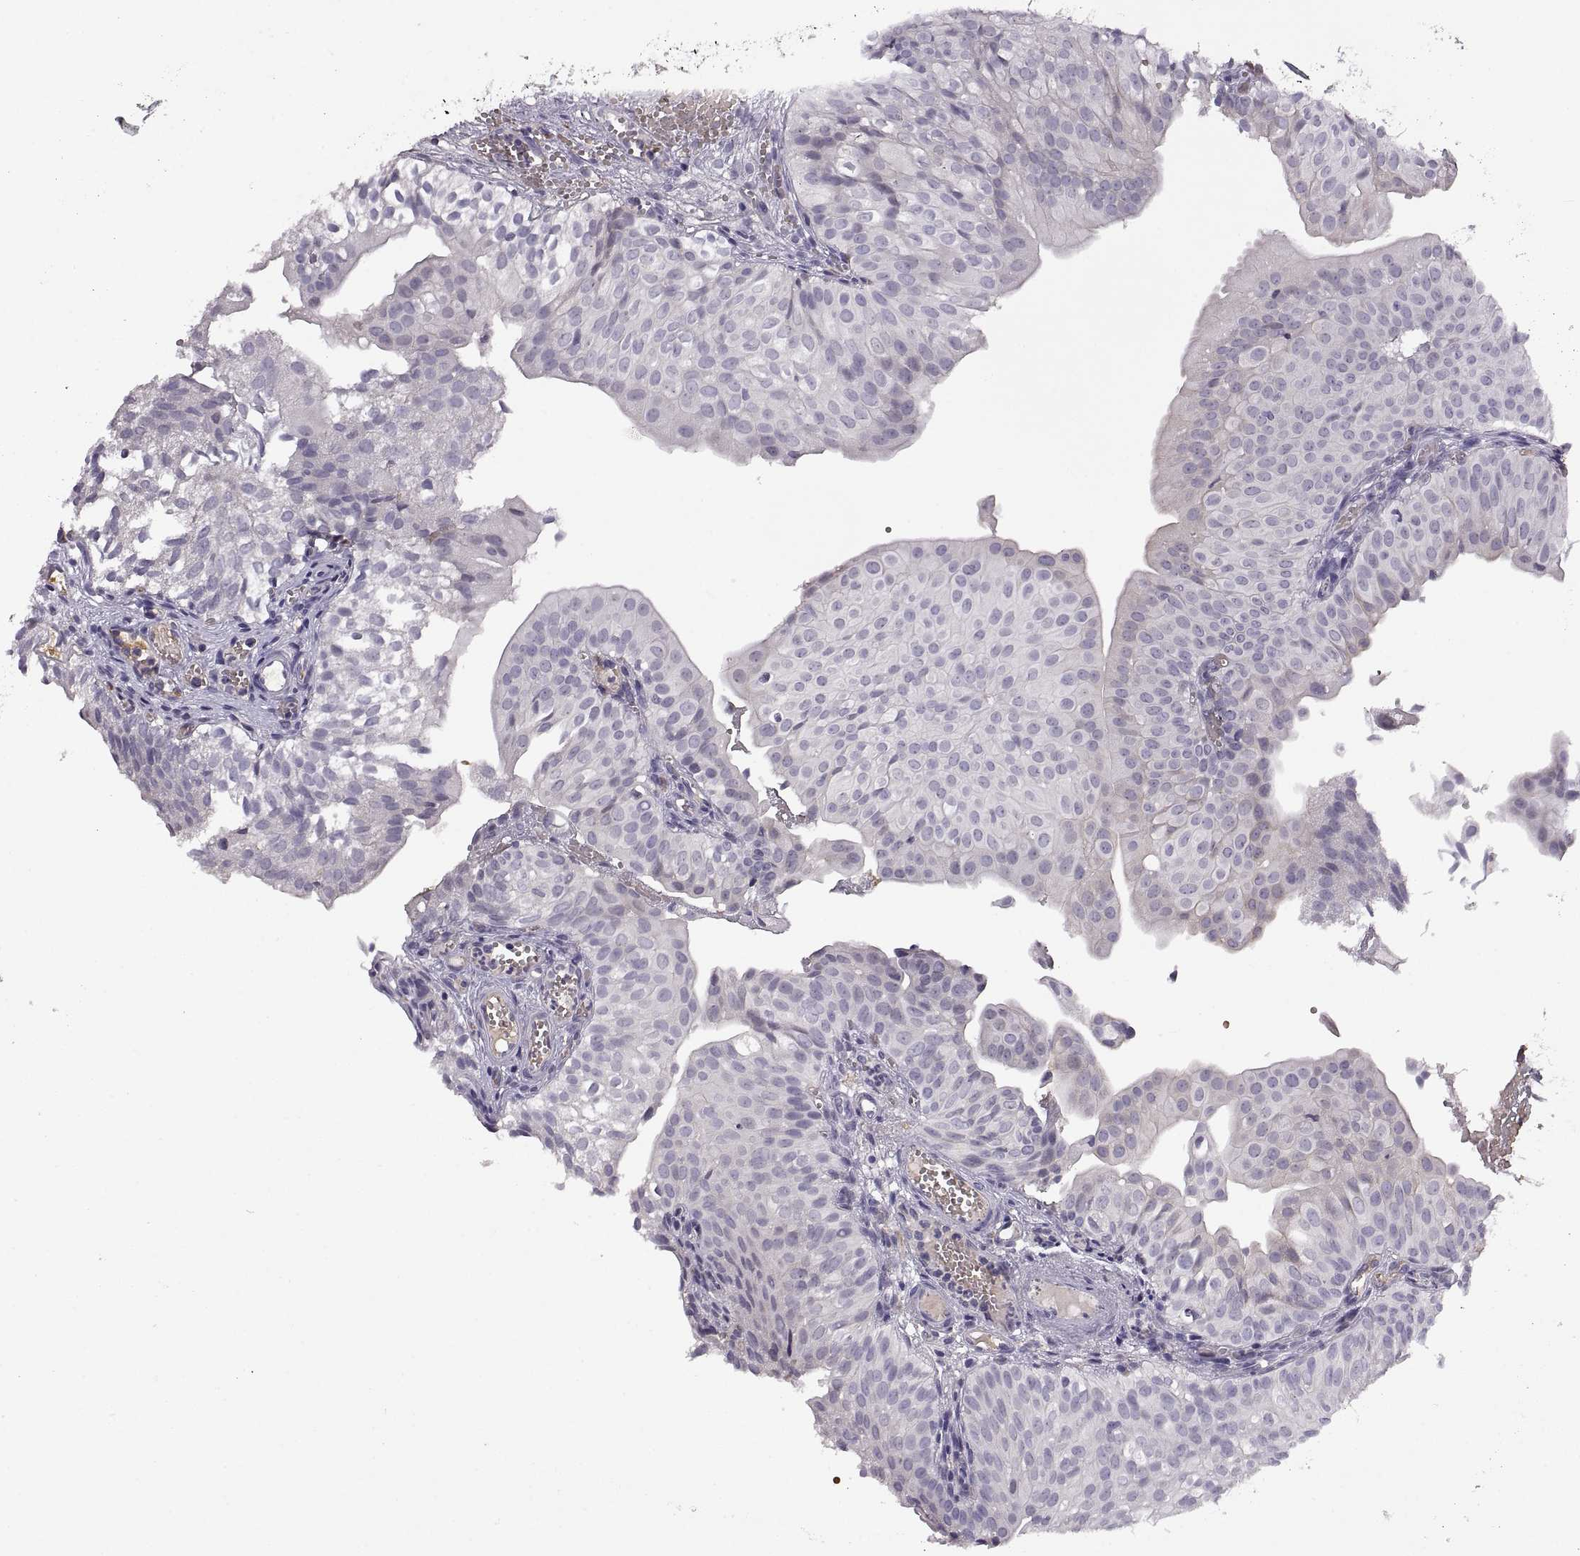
{"staining": {"intensity": "negative", "quantity": "none", "location": "none"}, "tissue": "urothelial cancer", "cell_type": "Tumor cells", "image_type": "cancer", "snomed": [{"axis": "morphology", "description": "Urothelial carcinoma, Low grade"}, {"axis": "topography", "description": "Urinary bladder"}], "caption": "Immunohistochemistry (IHC) of human urothelial cancer reveals no staining in tumor cells.", "gene": "MEIOC", "patient": {"sex": "male", "age": 72}}